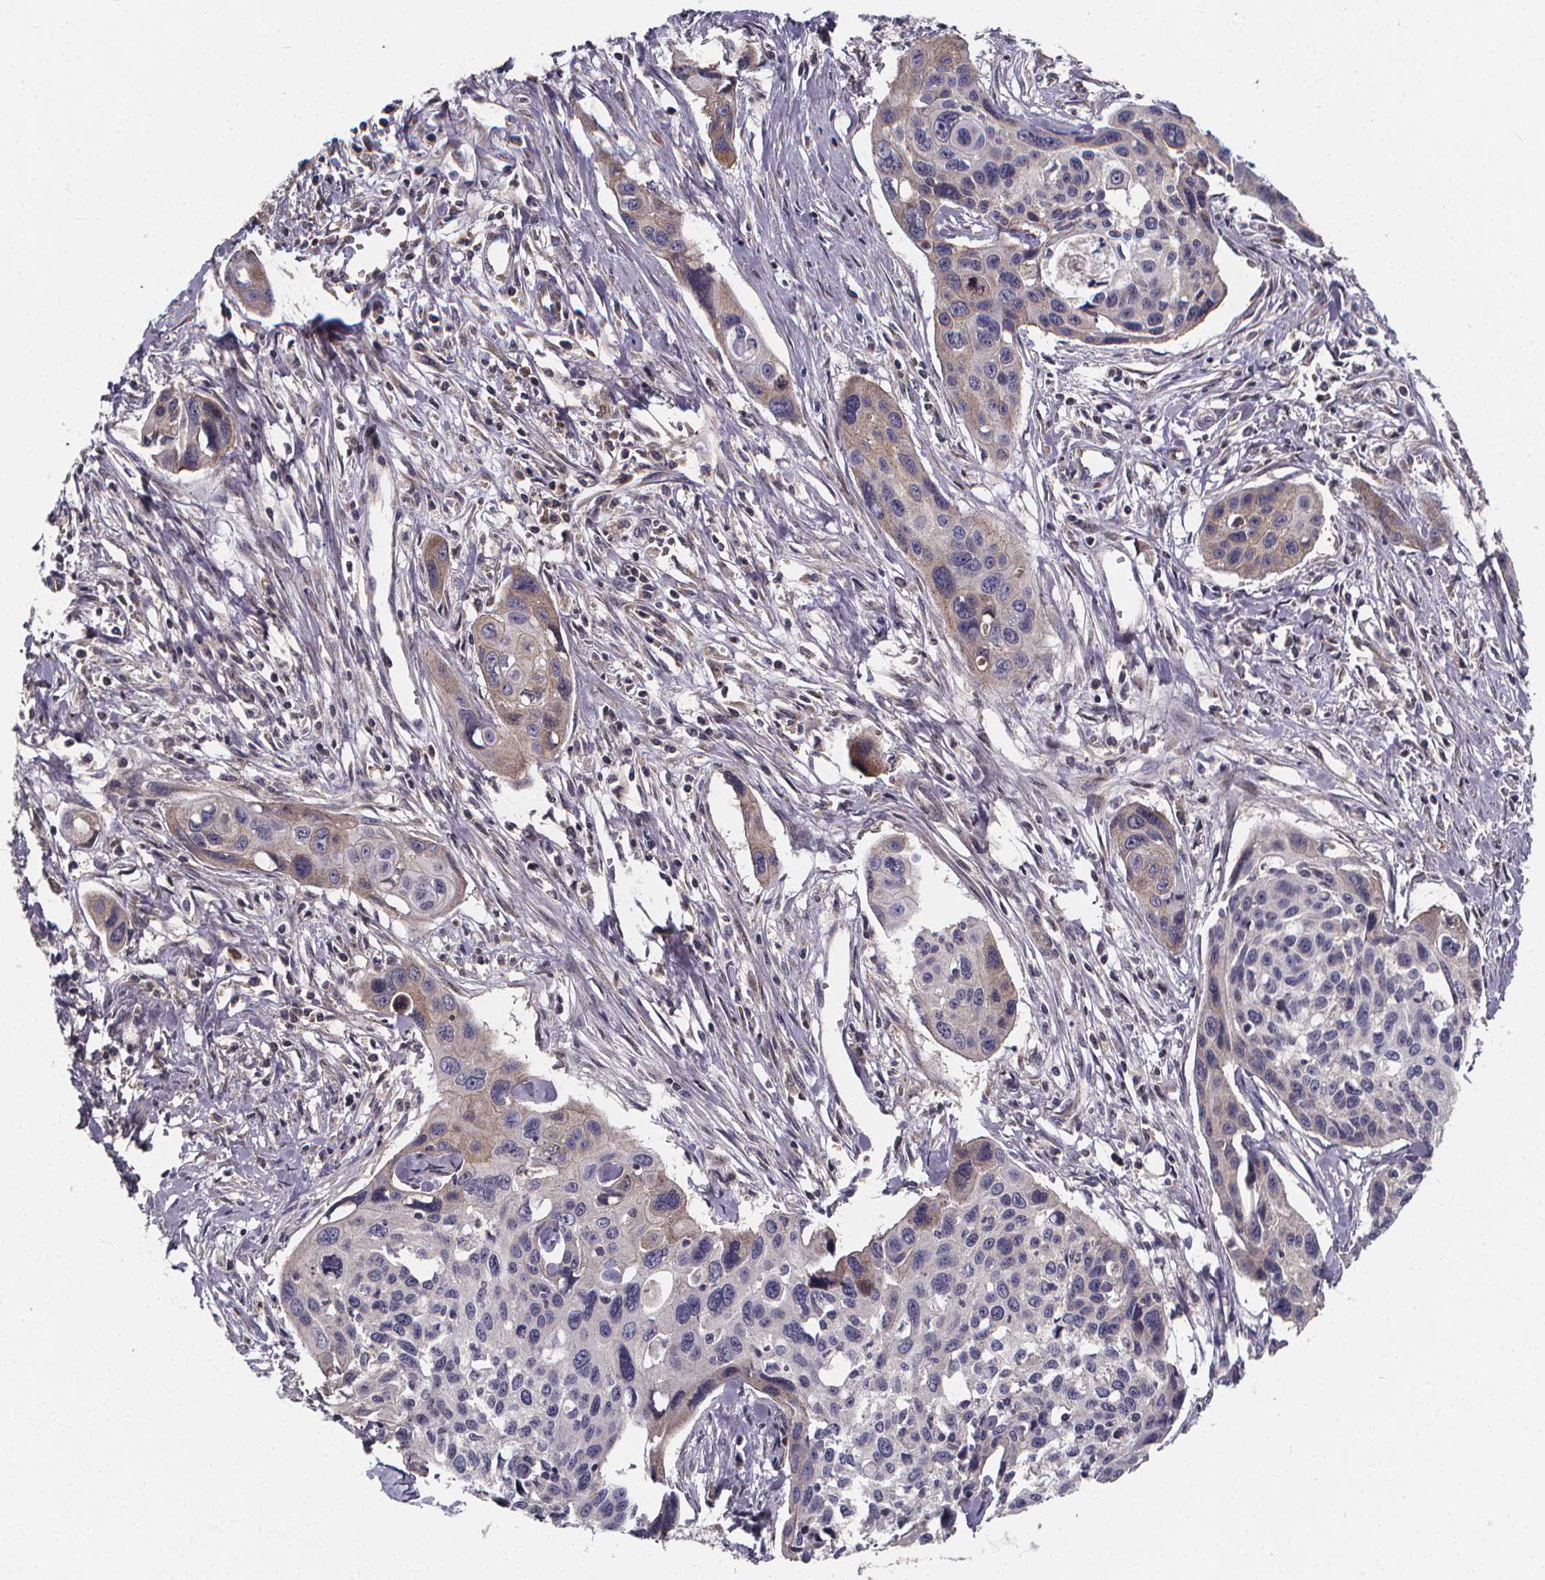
{"staining": {"intensity": "negative", "quantity": "none", "location": "none"}, "tissue": "cervical cancer", "cell_type": "Tumor cells", "image_type": "cancer", "snomed": [{"axis": "morphology", "description": "Squamous cell carcinoma, NOS"}, {"axis": "topography", "description": "Cervix"}], "caption": "IHC of human cervical cancer exhibits no expression in tumor cells. (Brightfield microscopy of DAB immunohistochemistry (IHC) at high magnification).", "gene": "AGT", "patient": {"sex": "female", "age": 31}}